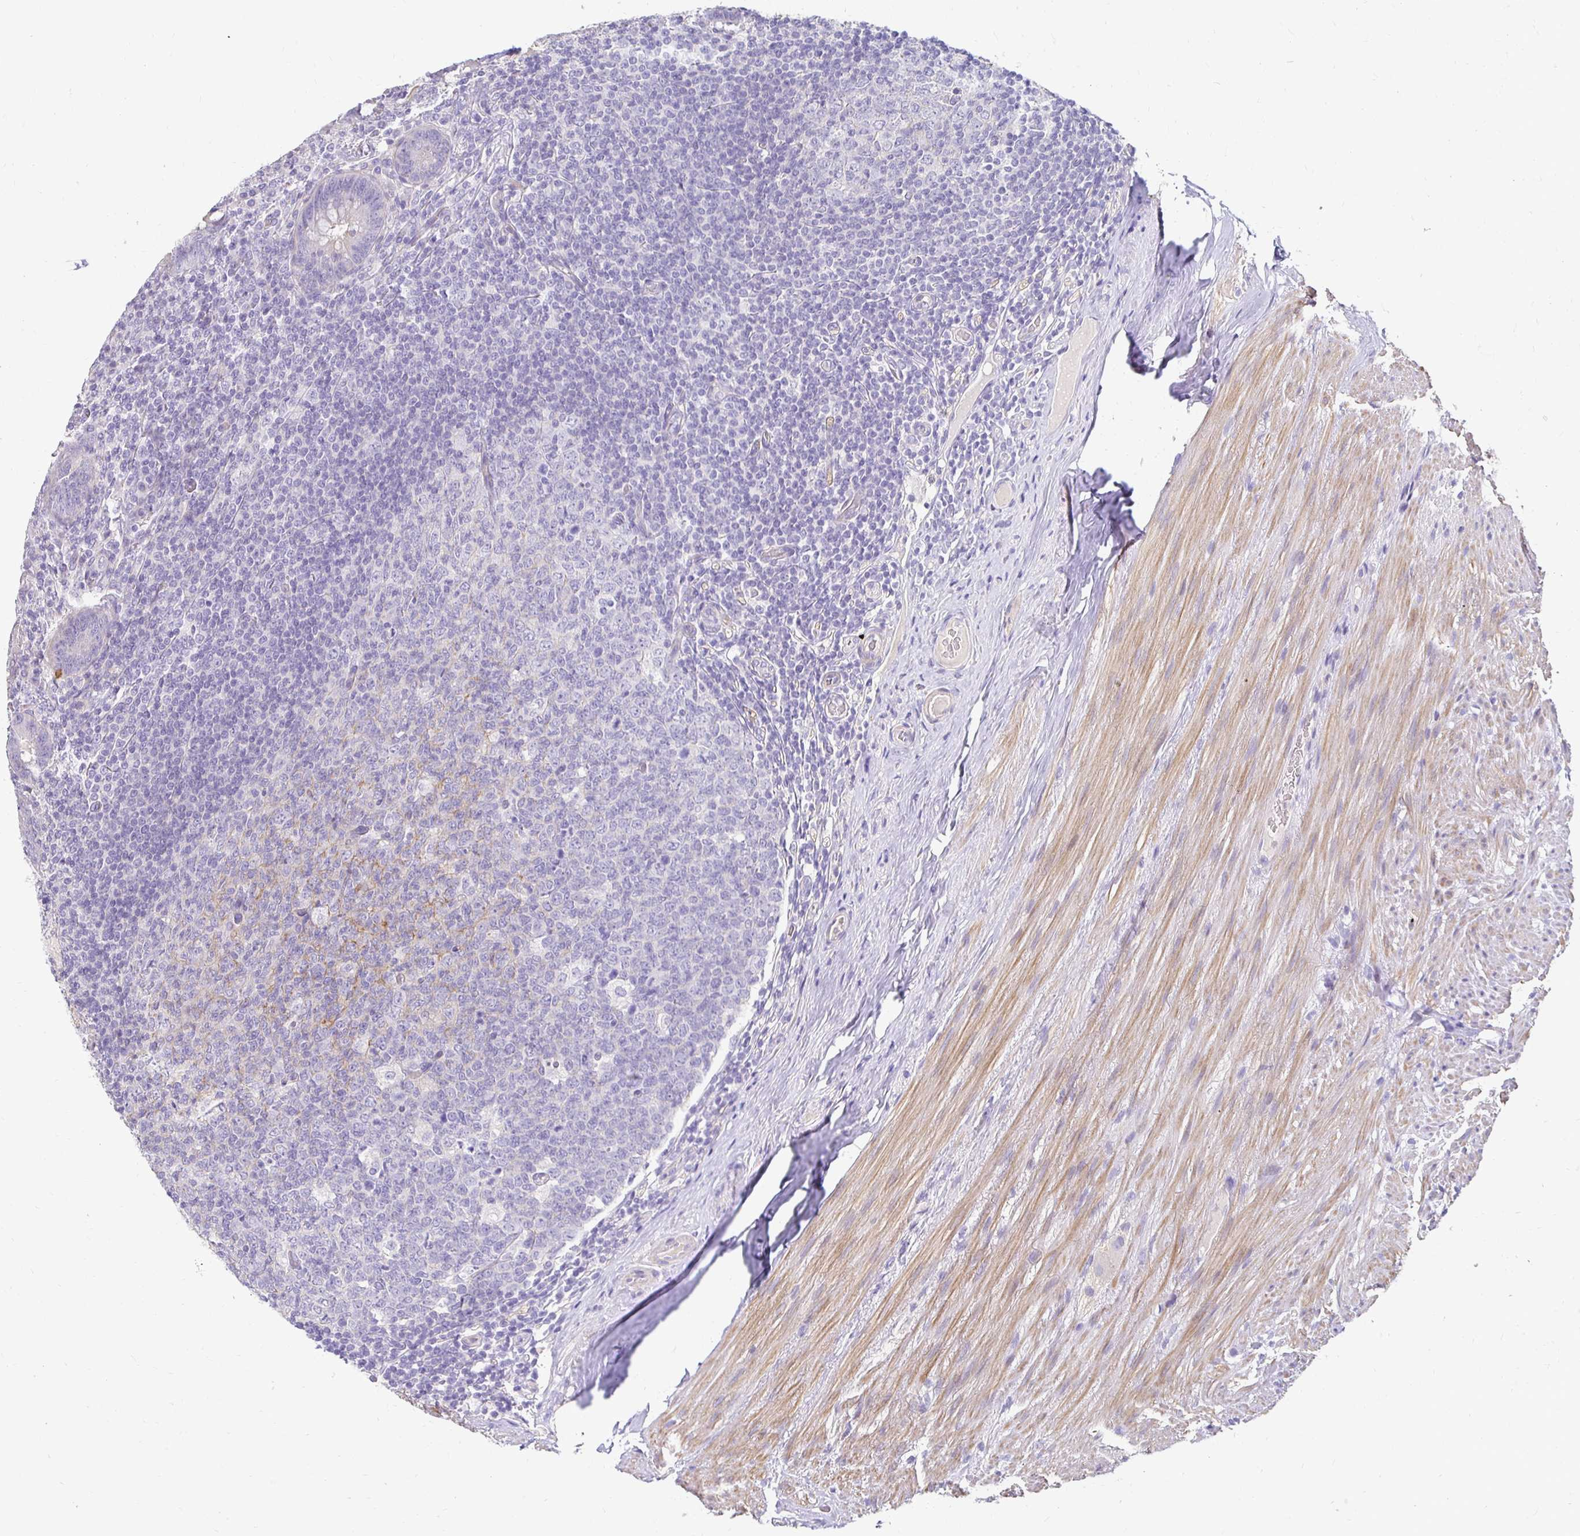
{"staining": {"intensity": "negative", "quantity": "none", "location": "none"}, "tissue": "appendix", "cell_type": "Glandular cells", "image_type": "normal", "snomed": [{"axis": "morphology", "description": "Normal tissue, NOS"}, {"axis": "topography", "description": "Appendix"}], "caption": "This micrograph is of unremarkable appendix stained with immunohistochemistry to label a protein in brown with the nuclei are counter-stained blue. There is no expression in glandular cells.", "gene": "AKAP6", "patient": {"sex": "male", "age": 71}}